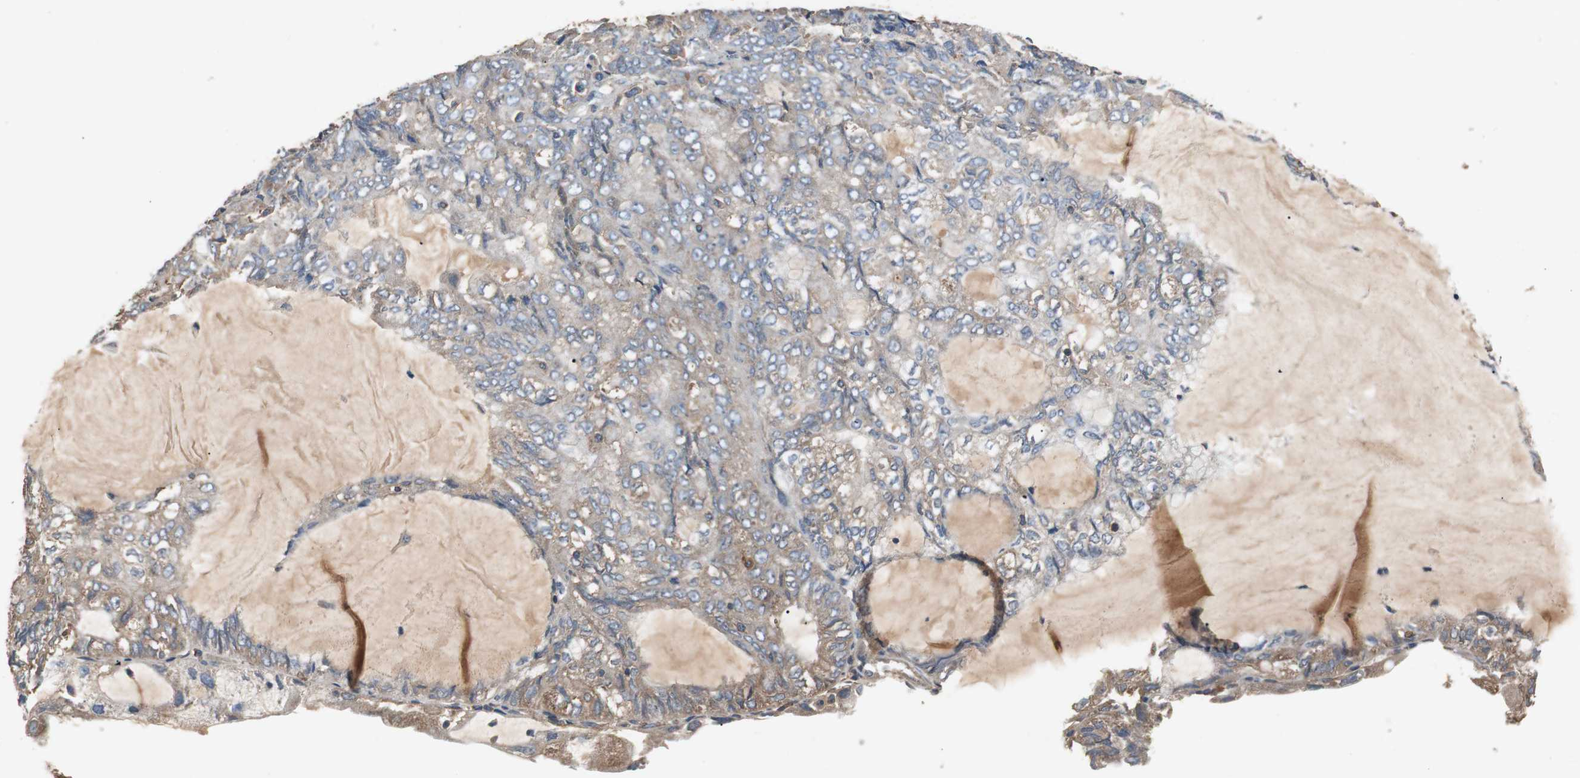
{"staining": {"intensity": "weak", "quantity": "<25%", "location": "cytoplasmic/membranous"}, "tissue": "endometrial cancer", "cell_type": "Tumor cells", "image_type": "cancer", "snomed": [{"axis": "morphology", "description": "Adenocarcinoma, NOS"}, {"axis": "topography", "description": "Endometrium"}], "caption": "Immunohistochemical staining of human endometrial adenocarcinoma reveals no significant staining in tumor cells. (DAB (3,3'-diaminobenzidine) IHC visualized using brightfield microscopy, high magnification).", "gene": "TNFRSF14", "patient": {"sex": "female", "age": 81}}